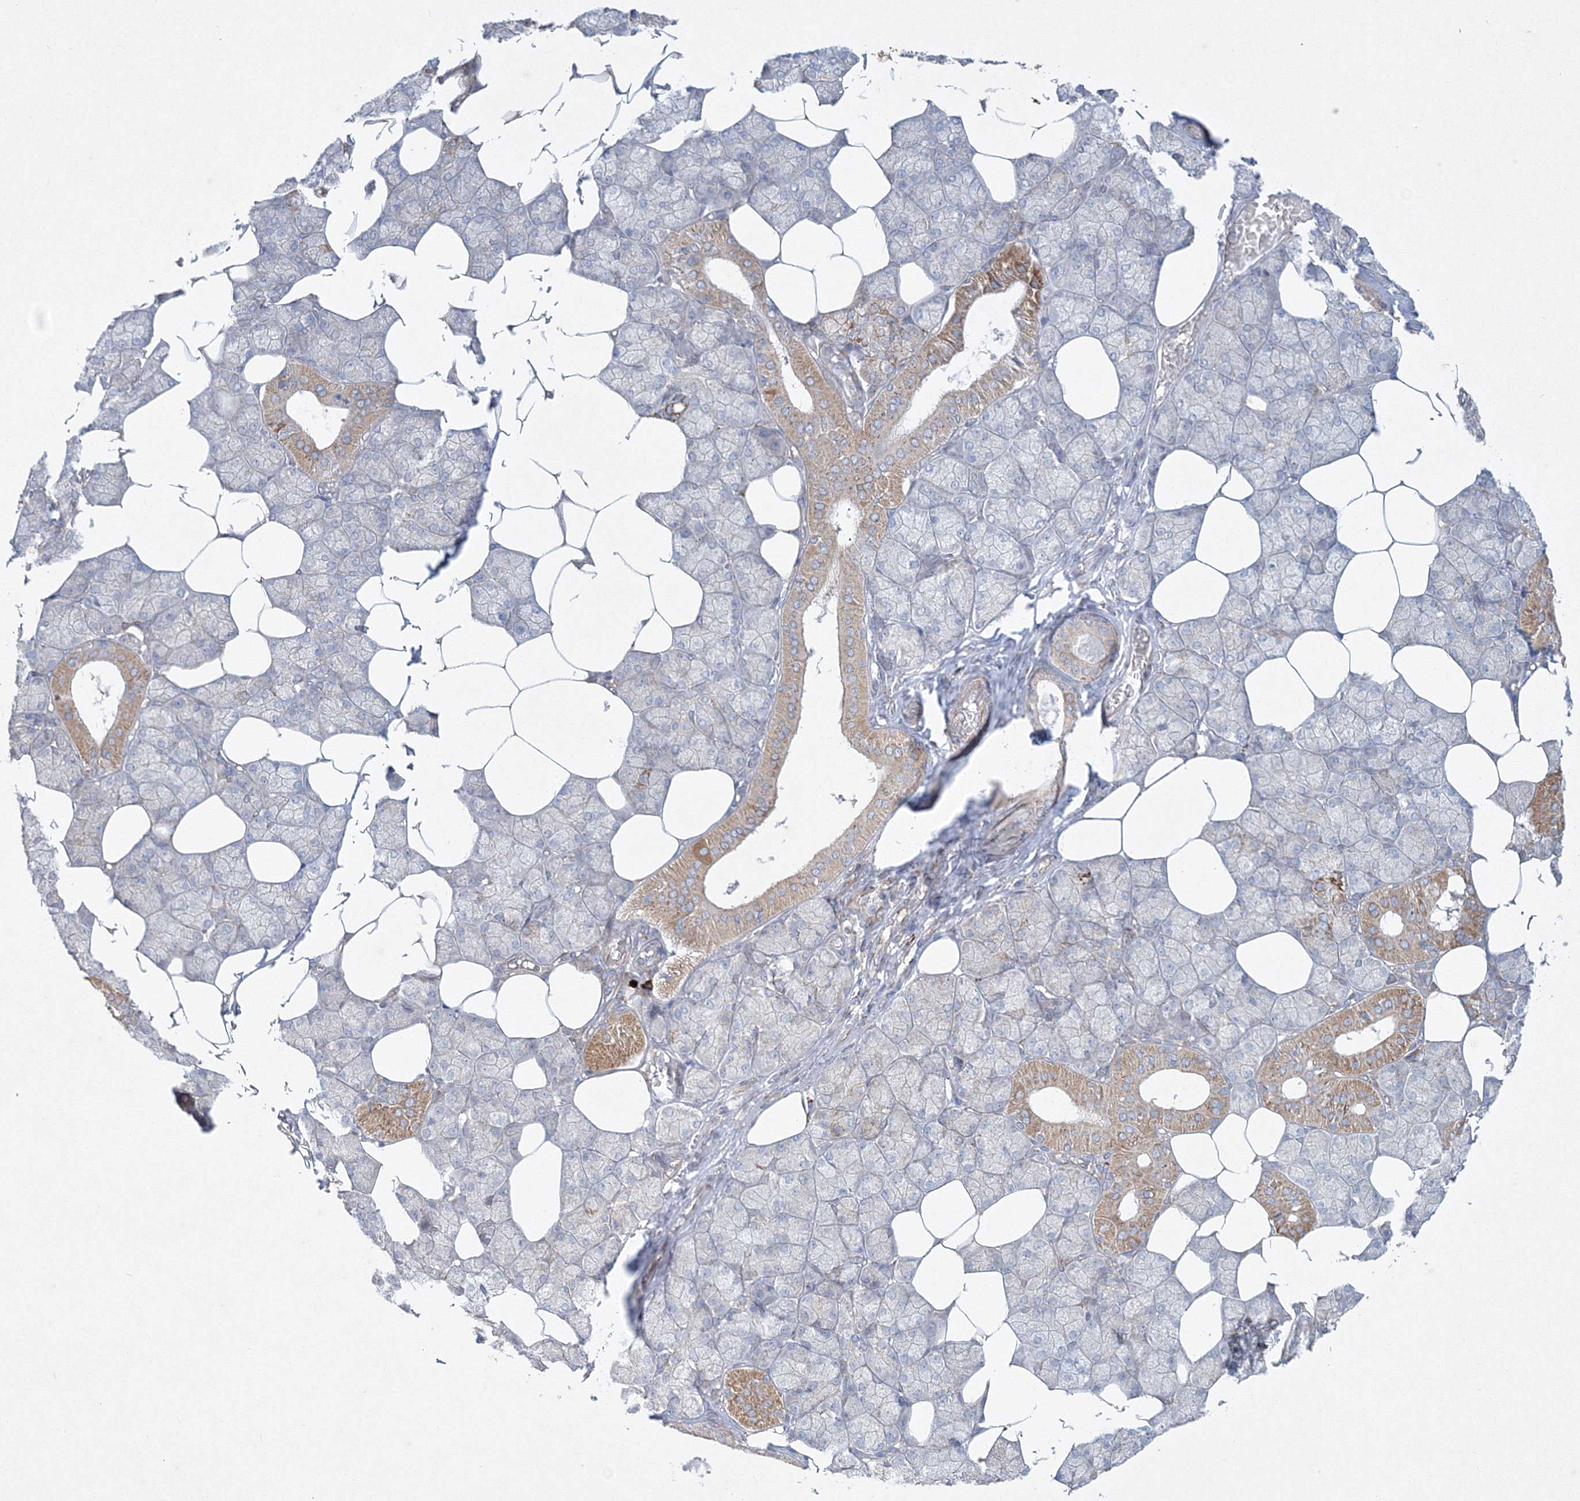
{"staining": {"intensity": "moderate", "quantity": "<25%", "location": "cytoplasmic/membranous"}, "tissue": "salivary gland", "cell_type": "Glandular cells", "image_type": "normal", "snomed": [{"axis": "morphology", "description": "Normal tissue, NOS"}, {"axis": "topography", "description": "Salivary gland"}], "caption": "A brown stain labels moderate cytoplasmic/membranous positivity of a protein in glandular cells of normal salivary gland. (Stains: DAB in brown, nuclei in blue, Microscopy: brightfield microscopy at high magnification).", "gene": "WDR49", "patient": {"sex": "male", "age": 62}}